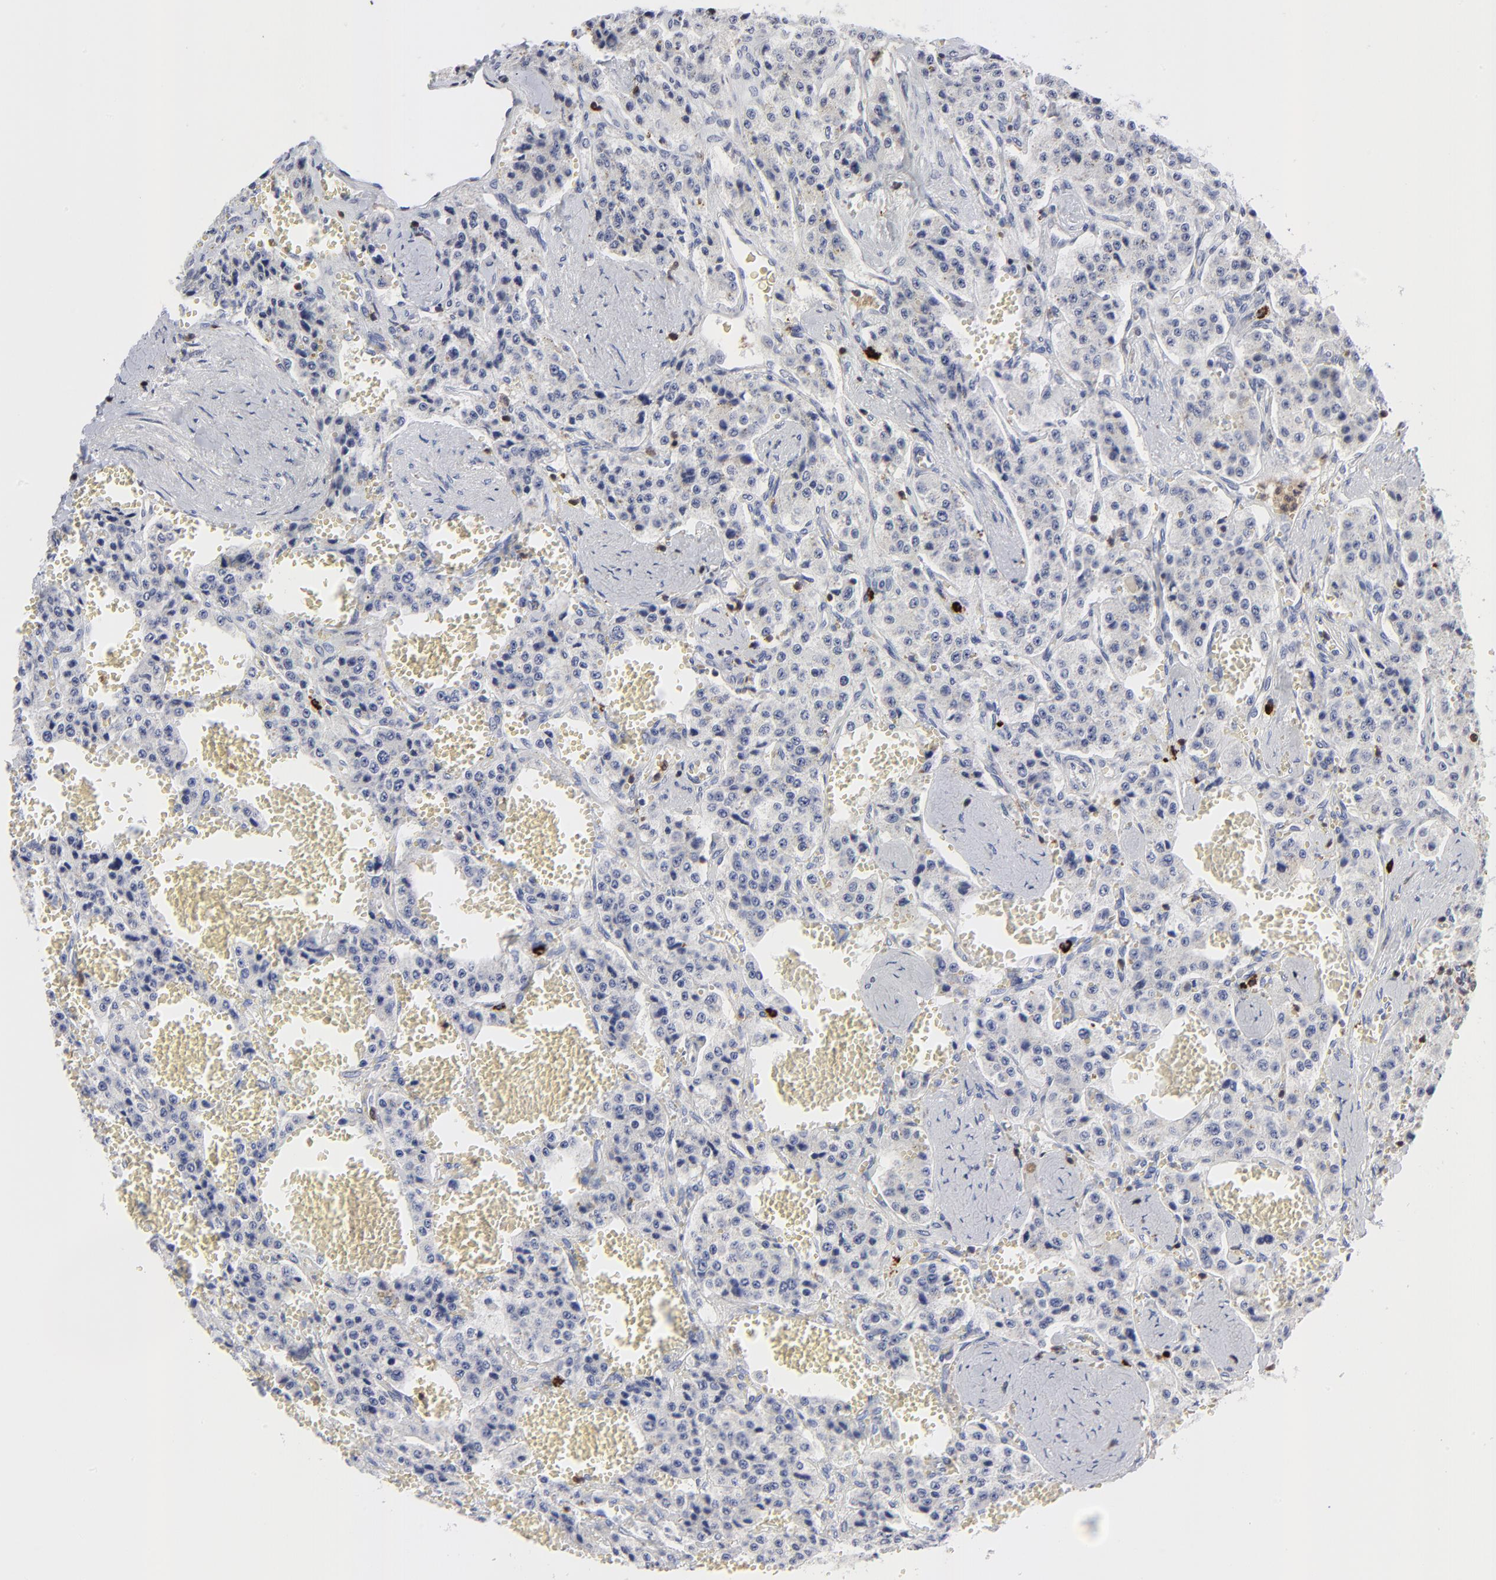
{"staining": {"intensity": "negative", "quantity": "none", "location": "none"}, "tissue": "carcinoid", "cell_type": "Tumor cells", "image_type": "cancer", "snomed": [{"axis": "morphology", "description": "Carcinoid, malignant, NOS"}, {"axis": "topography", "description": "Small intestine"}], "caption": "This is a photomicrograph of immunohistochemistry staining of malignant carcinoid, which shows no positivity in tumor cells. (Stains: DAB immunohistochemistry (IHC) with hematoxylin counter stain, Microscopy: brightfield microscopy at high magnification).", "gene": "TBXT", "patient": {"sex": "male", "age": 52}}